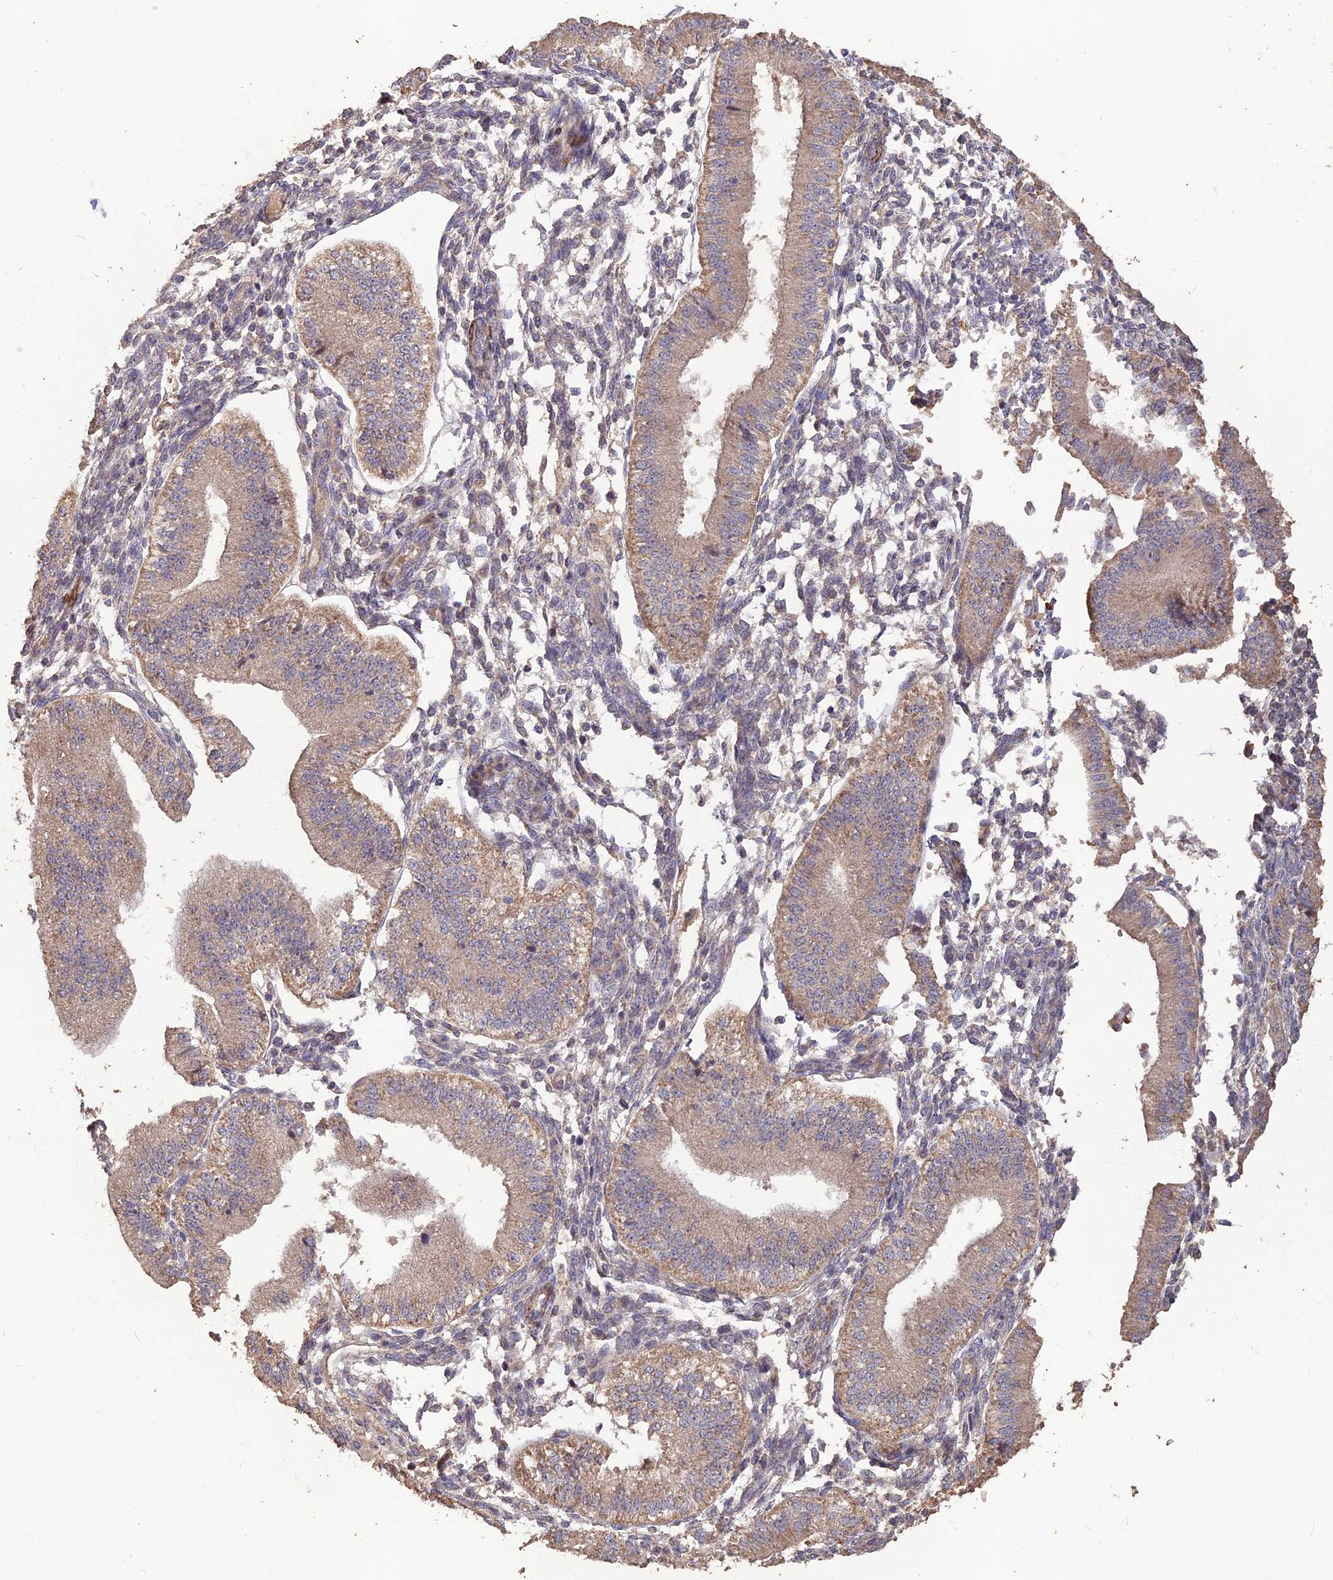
{"staining": {"intensity": "moderate", "quantity": "<25%", "location": "cytoplasmic/membranous"}, "tissue": "endometrium", "cell_type": "Cells in endometrial stroma", "image_type": "normal", "snomed": [{"axis": "morphology", "description": "Normal tissue, NOS"}, {"axis": "topography", "description": "Endometrium"}], "caption": "About <25% of cells in endometrial stroma in benign human endometrium demonstrate moderate cytoplasmic/membranous protein positivity as visualized by brown immunohistochemical staining.", "gene": "LAYN", "patient": {"sex": "female", "age": 39}}